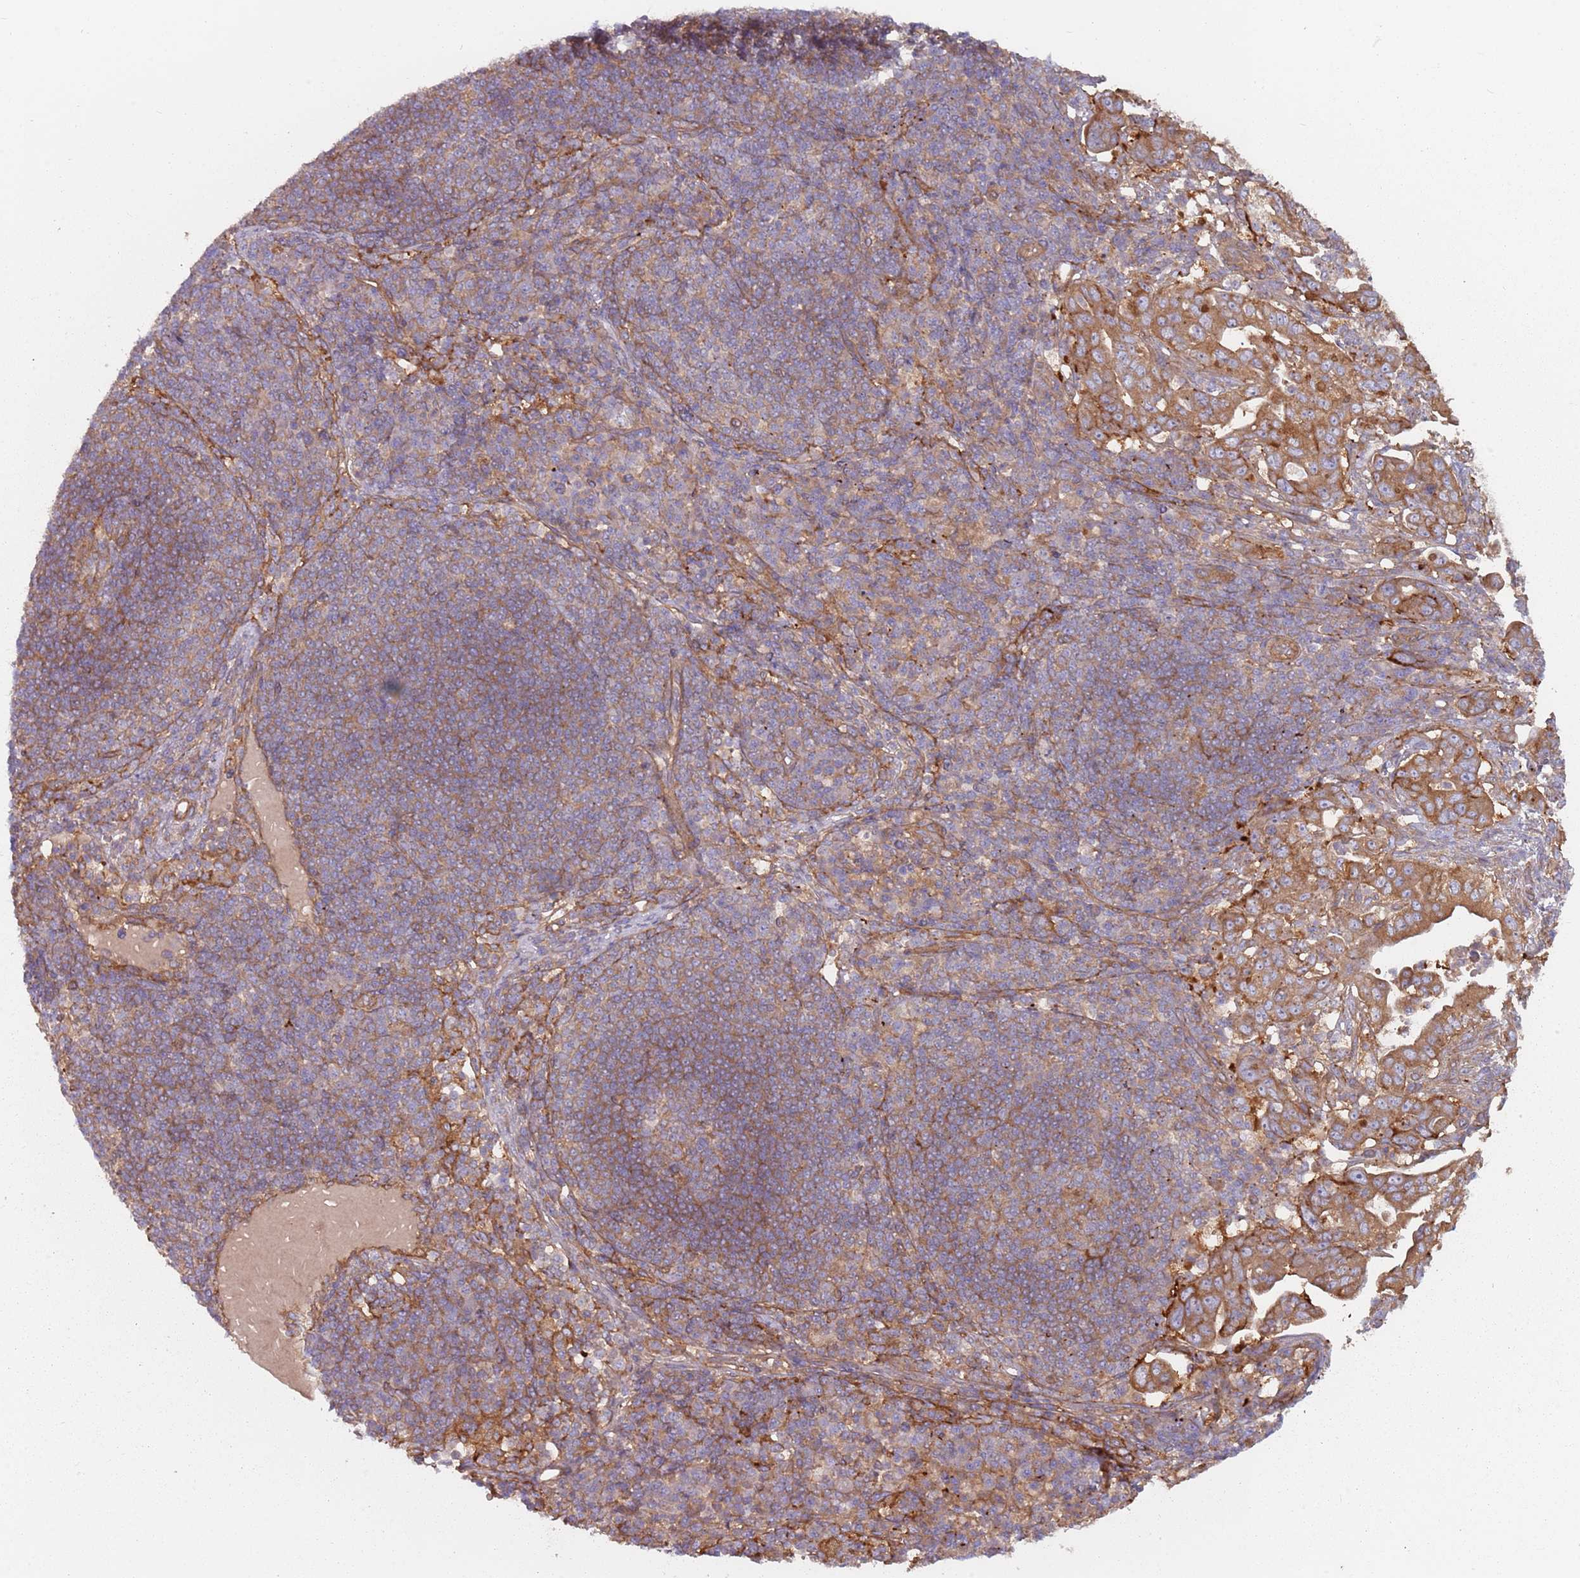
{"staining": {"intensity": "moderate", "quantity": ">75%", "location": "cytoplasmic/membranous"}, "tissue": "pancreatic cancer", "cell_type": "Tumor cells", "image_type": "cancer", "snomed": [{"axis": "morphology", "description": "Normal tissue, NOS"}, {"axis": "morphology", "description": "Adenocarcinoma, NOS"}, {"axis": "topography", "description": "Lymph node"}, {"axis": "topography", "description": "Pancreas"}], "caption": "Protein expression analysis of pancreatic adenocarcinoma exhibits moderate cytoplasmic/membranous positivity in about >75% of tumor cells.", "gene": "SPDL1", "patient": {"sex": "female", "age": 67}}